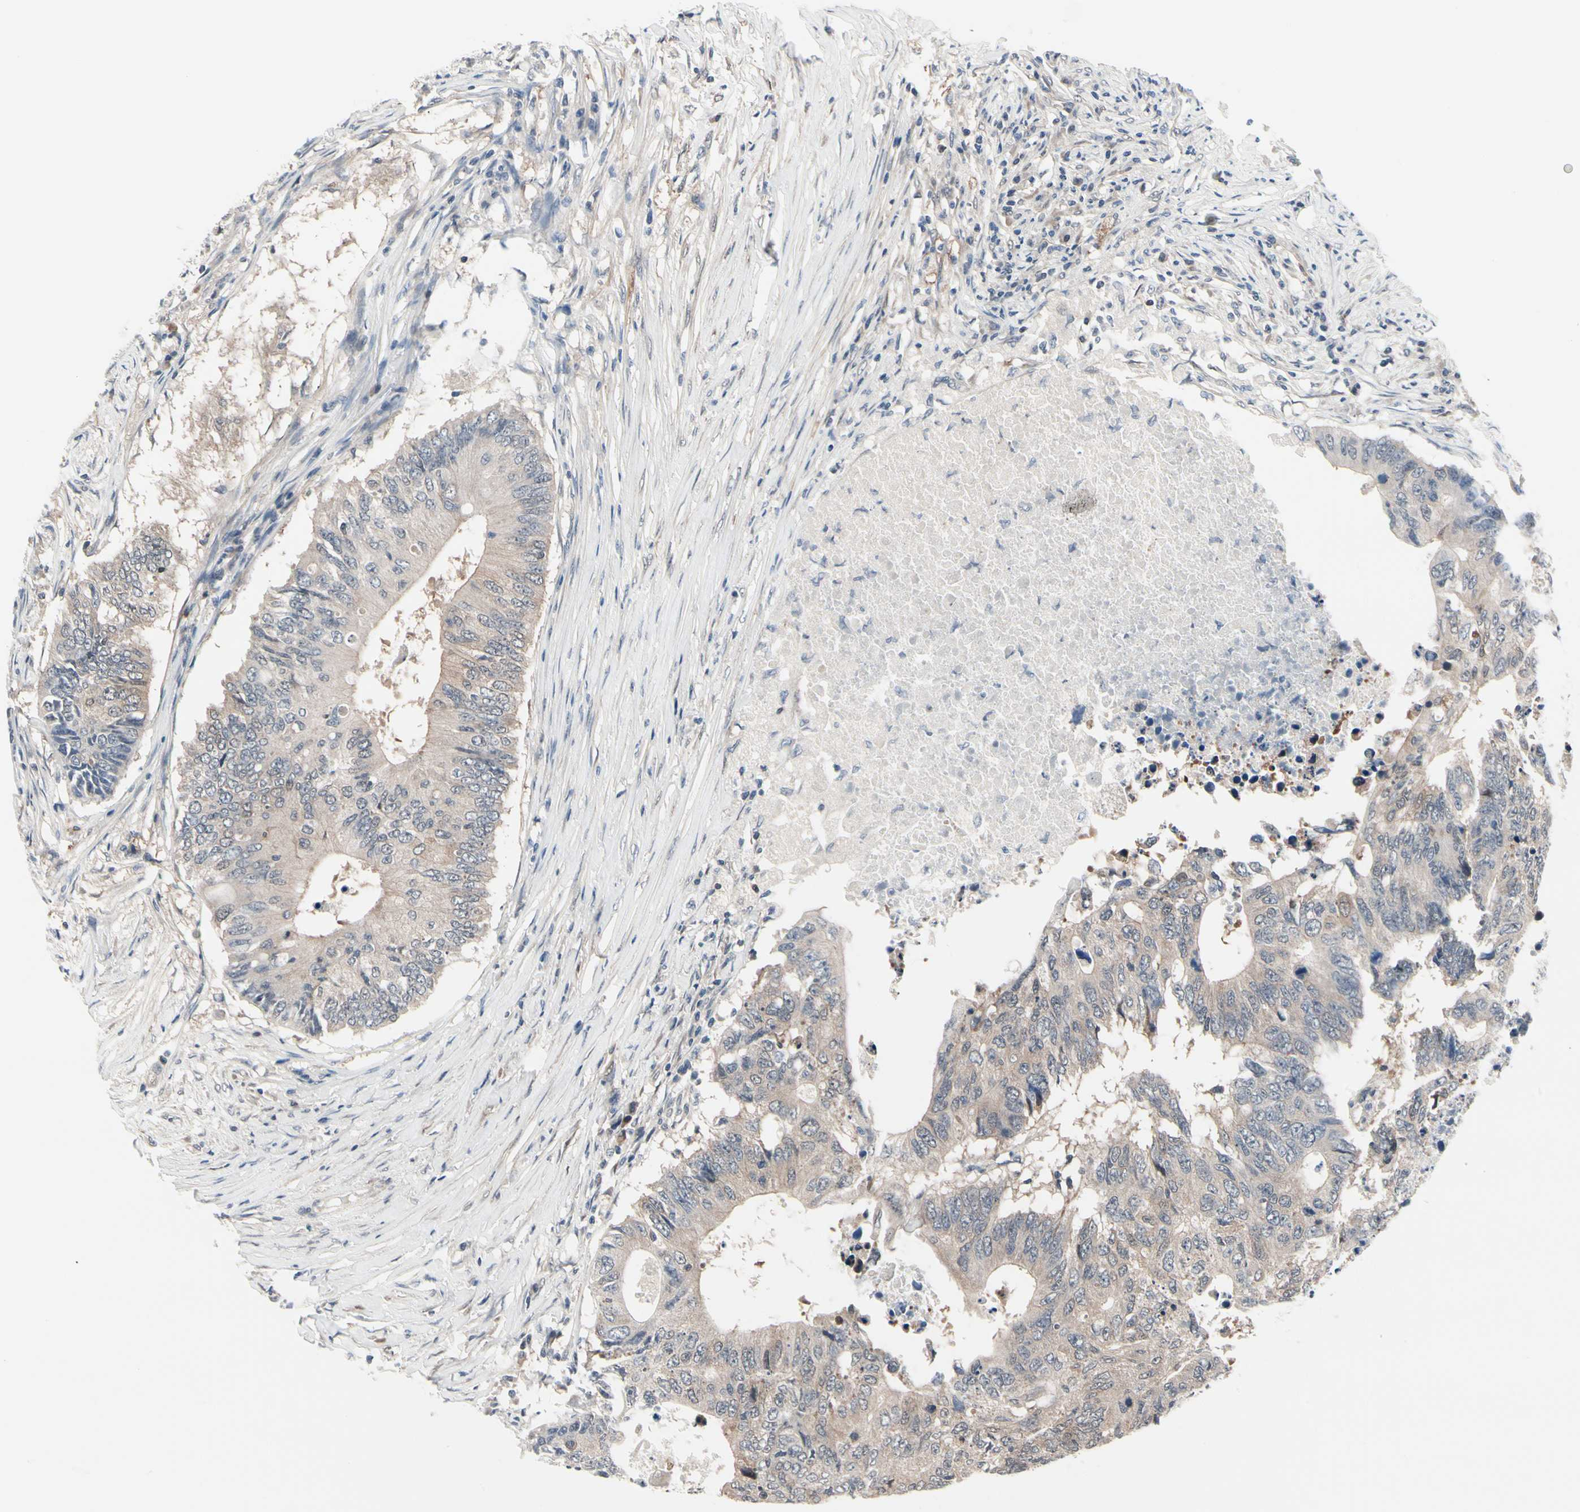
{"staining": {"intensity": "weak", "quantity": ">75%", "location": "cytoplasmic/membranous"}, "tissue": "colorectal cancer", "cell_type": "Tumor cells", "image_type": "cancer", "snomed": [{"axis": "morphology", "description": "Adenocarcinoma, NOS"}, {"axis": "topography", "description": "Colon"}], "caption": "Tumor cells show low levels of weak cytoplasmic/membranous expression in approximately >75% of cells in adenocarcinoma (colorectal).", "gene": "PRDX6", "patient": {"sex": "male", "age": 71}}